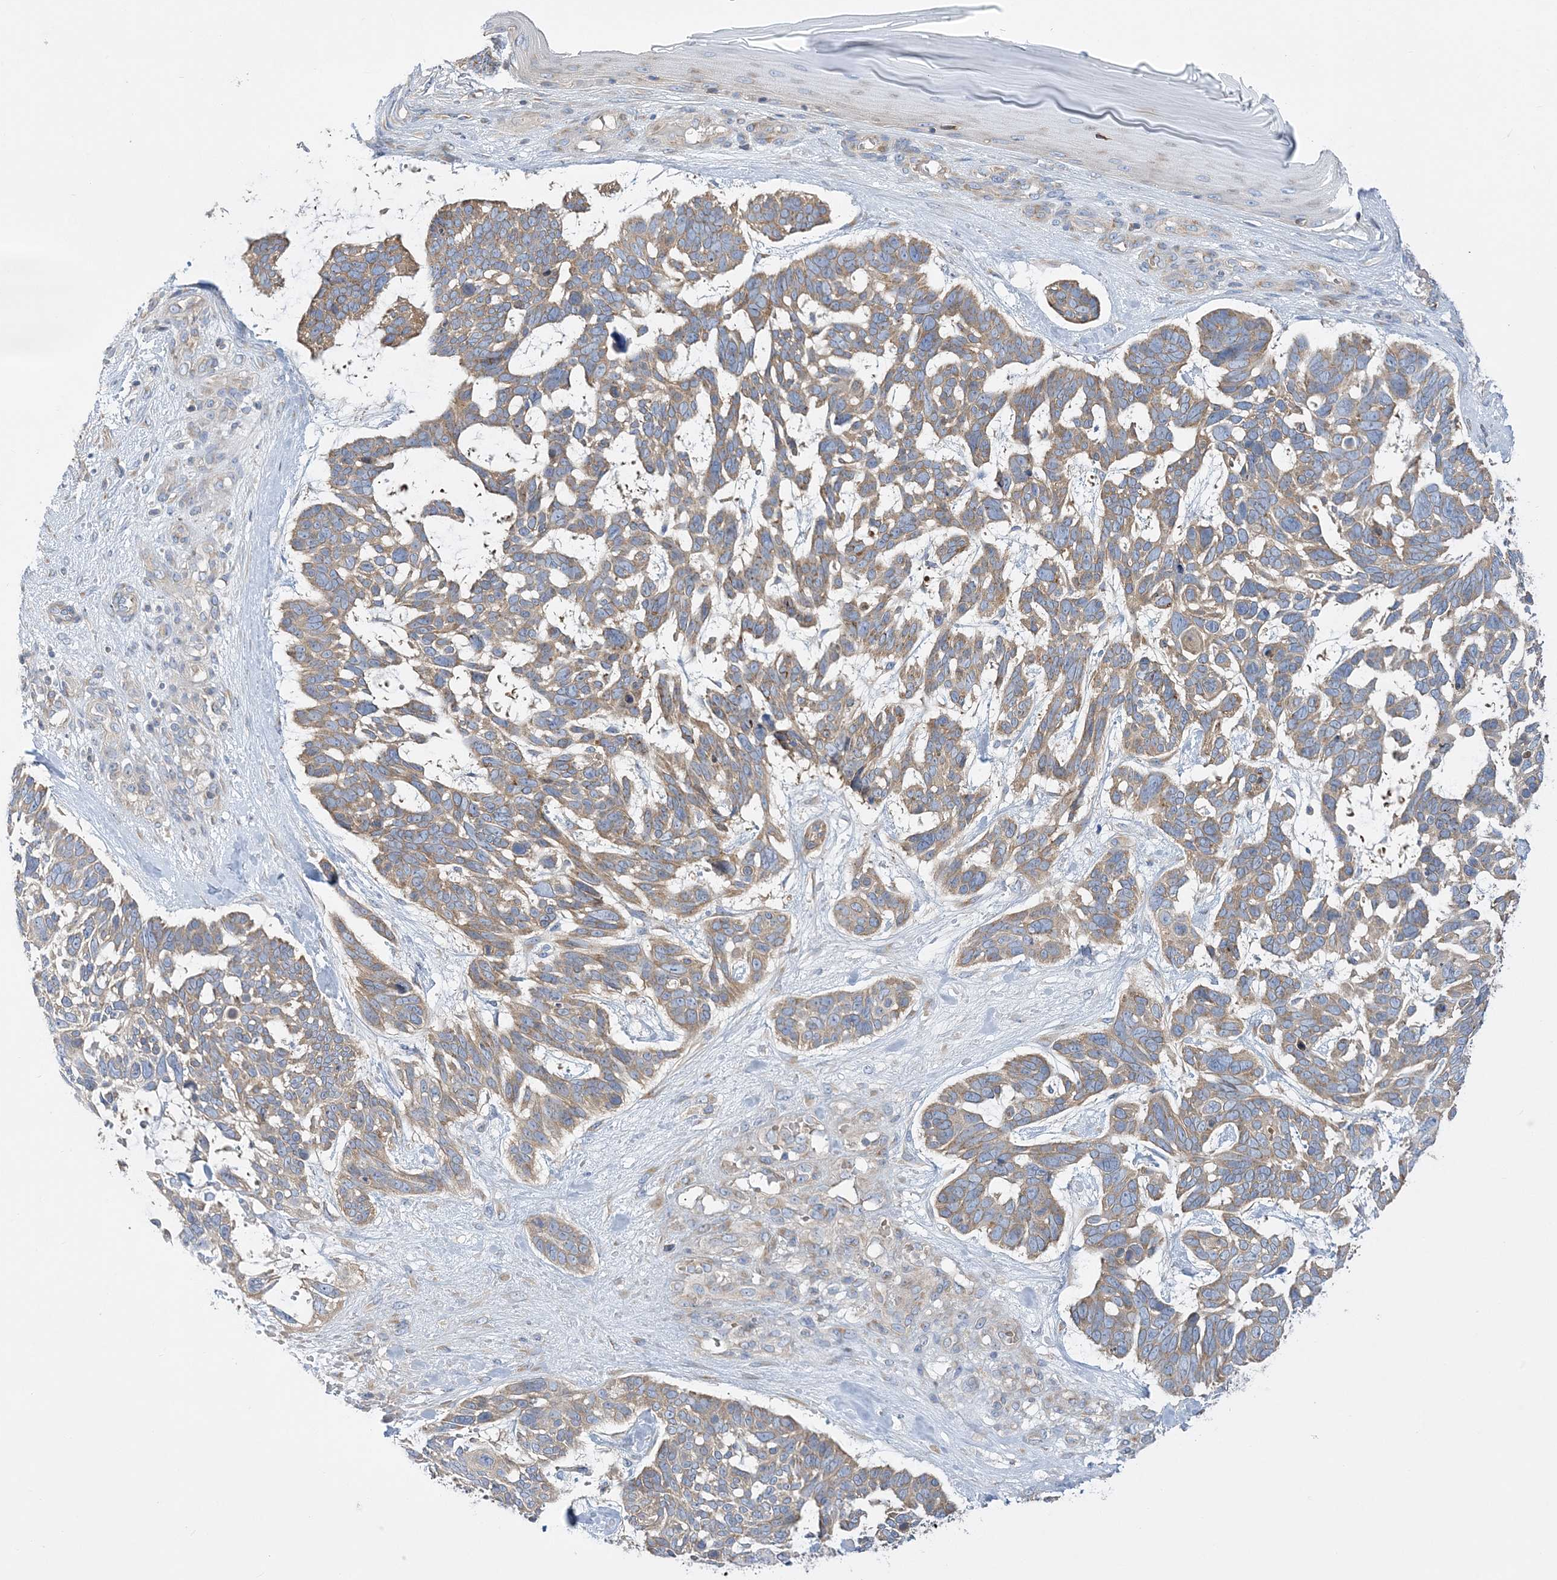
{"staining": {"intensity": "weak", "quantity": "25%-75%", "location": "cytoplasmic/membranous"}, "tissue": "skin cancer", "cell_type": "Tumor cells", "image_type": "cancer", "snomed": [{"axis": "morphology", "description": "Basal cell carcinoma"}, {"axis": "topography", "description": "Skin"}], "caption": "Skin basal cell carcinoma tissue demonstrates weak cytoplasmic/membranous staining in approximately 25%-75% of tumor cells (DAB IHC with brightfield microscopy, high magnification).", "gene": "FAM114A2", "patient": {"sex": "male", "age": 88}}